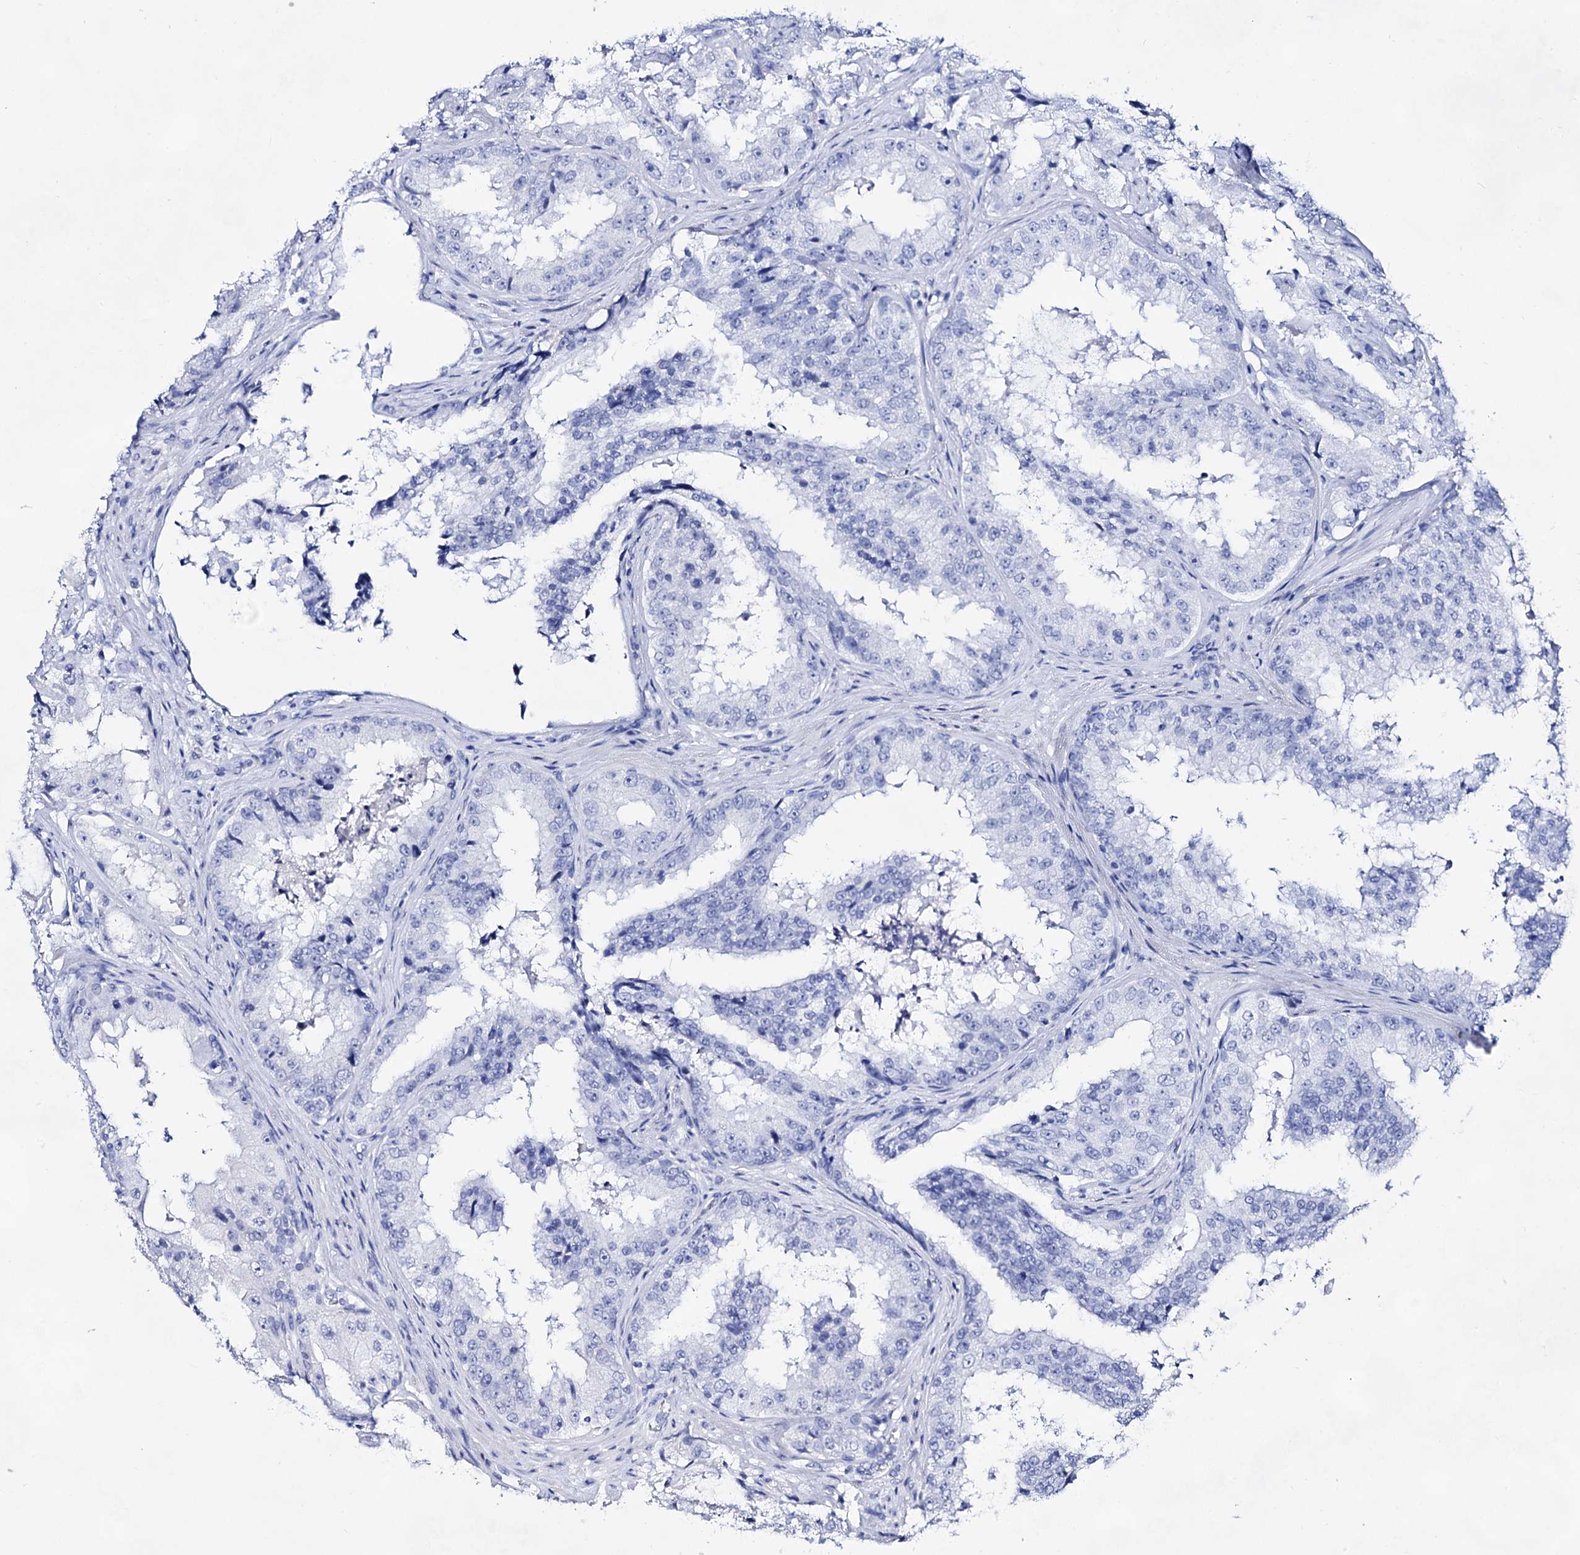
{"staining": {"intensity": "negative", "quantity": "none", "location": "none"}, "tissue": "prostate cancer", "cell_type": "Tumor cells", "image_type": "cancer", "snomed": [{"axis": "morphology", "description": "Adenocarcinoma, High grade"}, {"axis": "topography", "description": "Prostate"}], "caption": "Prostate cancer (high-grade adenocarcinoma) stained for a protein using immunohistochemistry (IHC) reveals no expression tumor cells.", "gene": "PLIN1", "patient": {"sex": "male", "age": 73}}